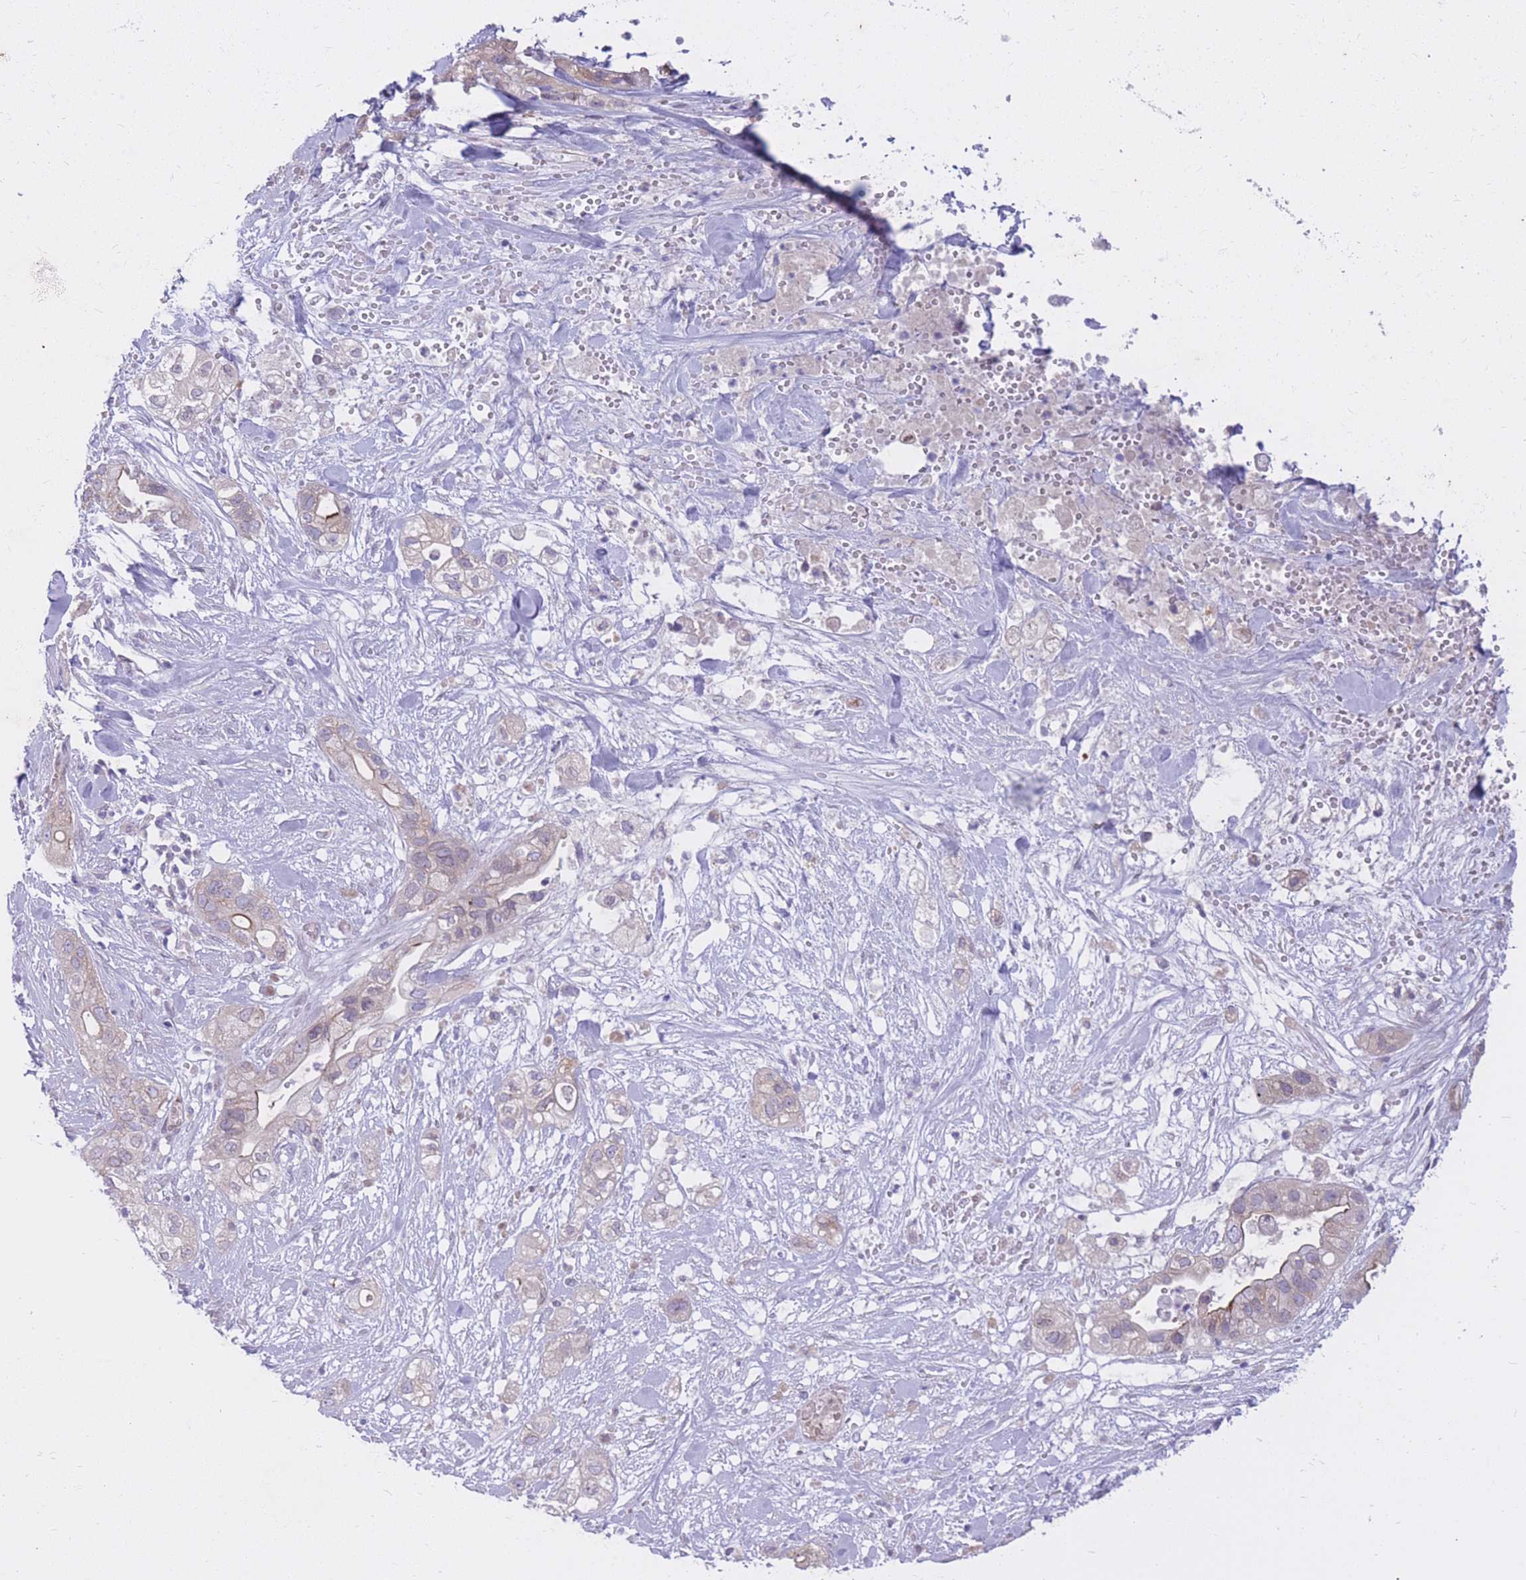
{"staining": {"intensity": "weak", "quantity": "<25%", "location": "cytoplasmic/membranous"}, "tissue": "pancreatic cancer", "cell_type": "Tumor cells", "image_type": "cancer", "snomed": [{"axis": "morphology", "description": "Adenocarcinoma, NOS"}, {"axis": "topography", "description": "Pancreas"}], "caption": "Immunohistochemistry photomicrograph of neoplastic tissue: pancreatic cancer stained with DAB (3,3'-diaminobenzidine) shows no significant protein positivity in tumor cells. The staining was performed using DAB to visualize the protein expression in brown, while the nuclei were stained in blue with hematoxylin (Magnification: 20x).", "gene": "HOOK2", "patient": {"sex": "male", "age": 44}}